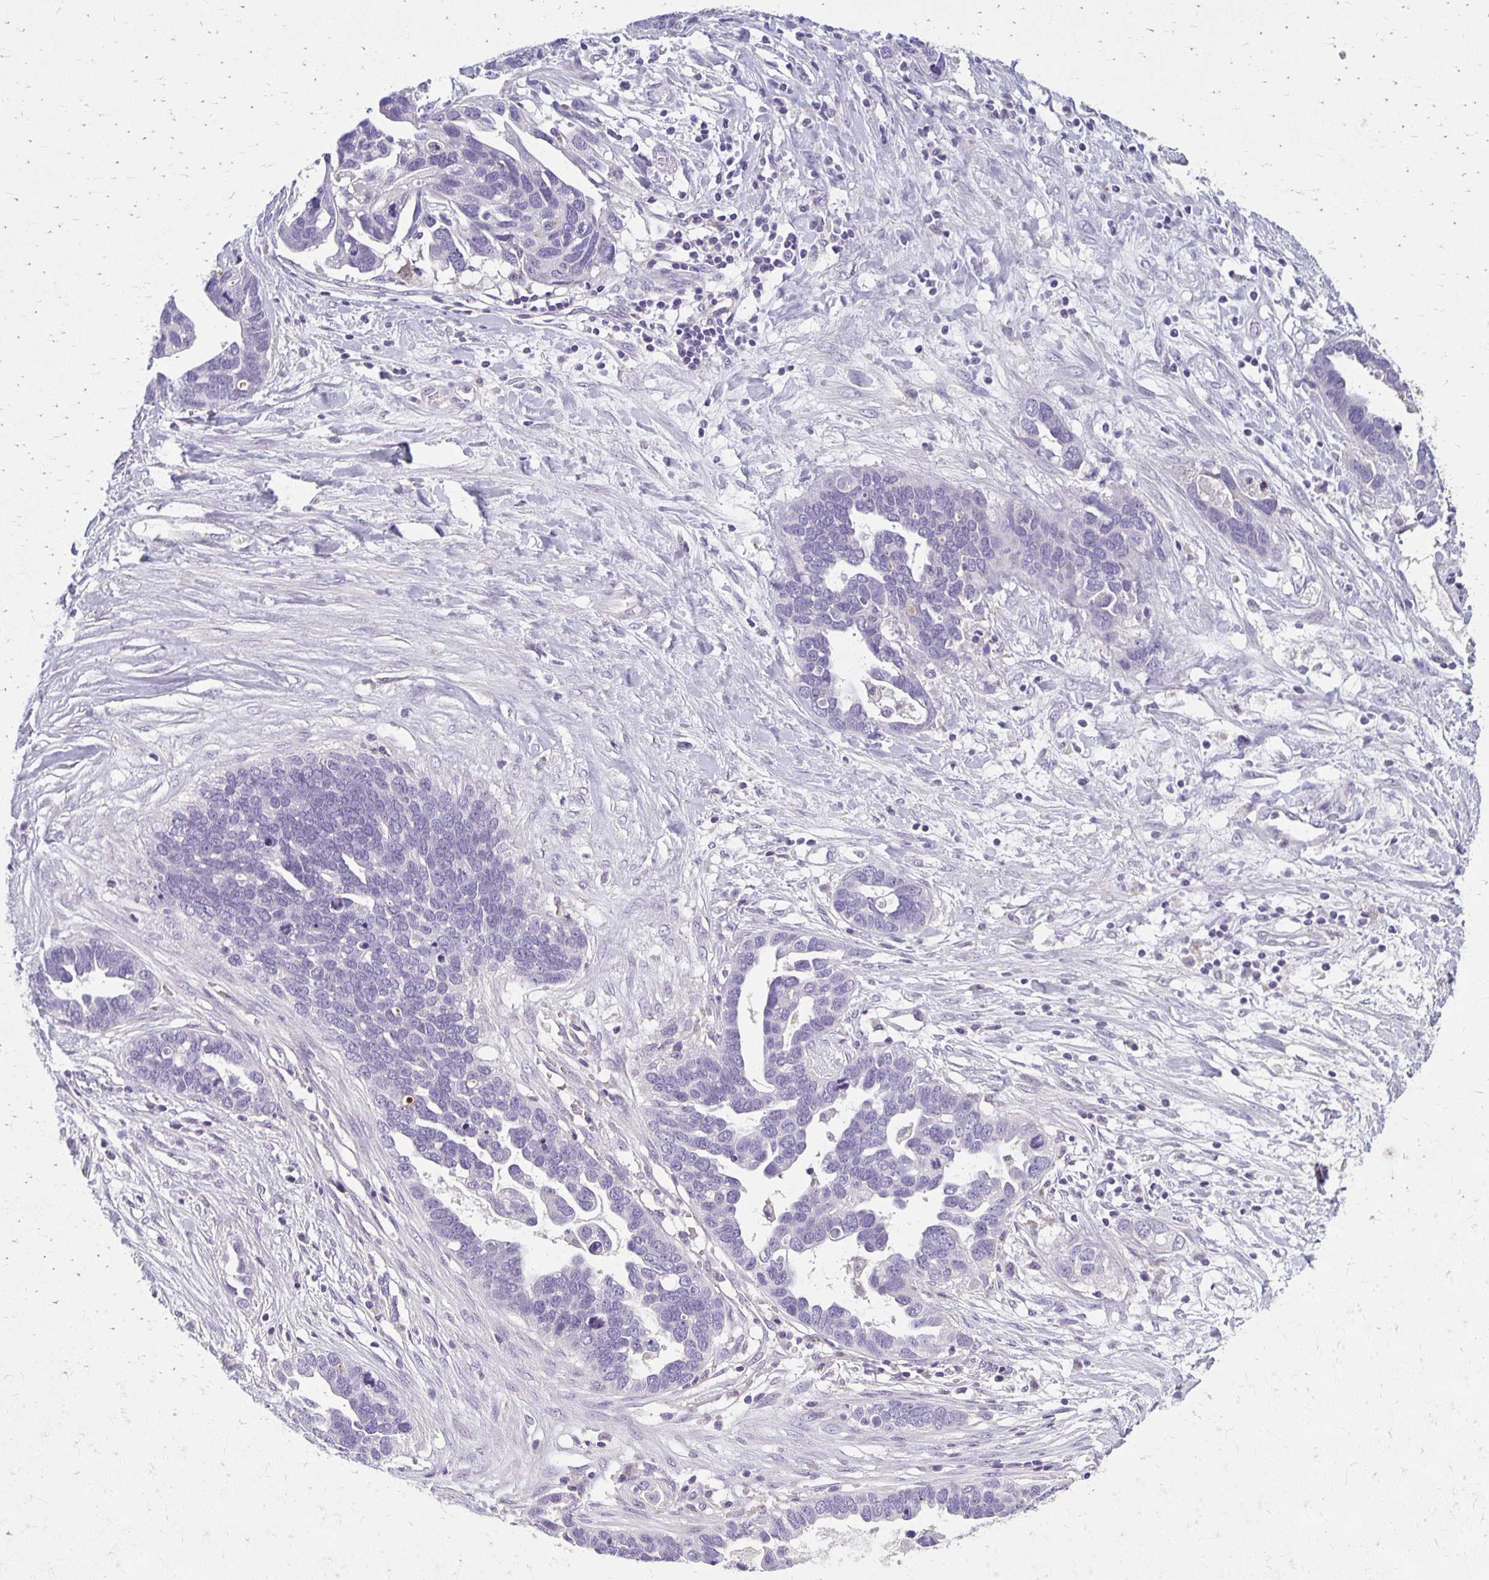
{"staining": {"intensity": "negative", "quantity": "none", "location": "none"}, "tissue": "ovarian cancer", "cell_type": "Tumor cells", "image_type": "cancer", "snomed": [{"axis": "morphology", "description": "Cystadenocarcinoma, serous, NOS"}, {"axis": "topography", "description": "Ovary"}], "caption": "IHC of human ovarian cancer reveals no expression in tumor cells. (Stains: DAB IHC with hematoxylin counter stain, Microscopy: brightfield microscopy at high magnification).", "gene": "BBS12", "patient": {"sex": "female", "age": 54}}